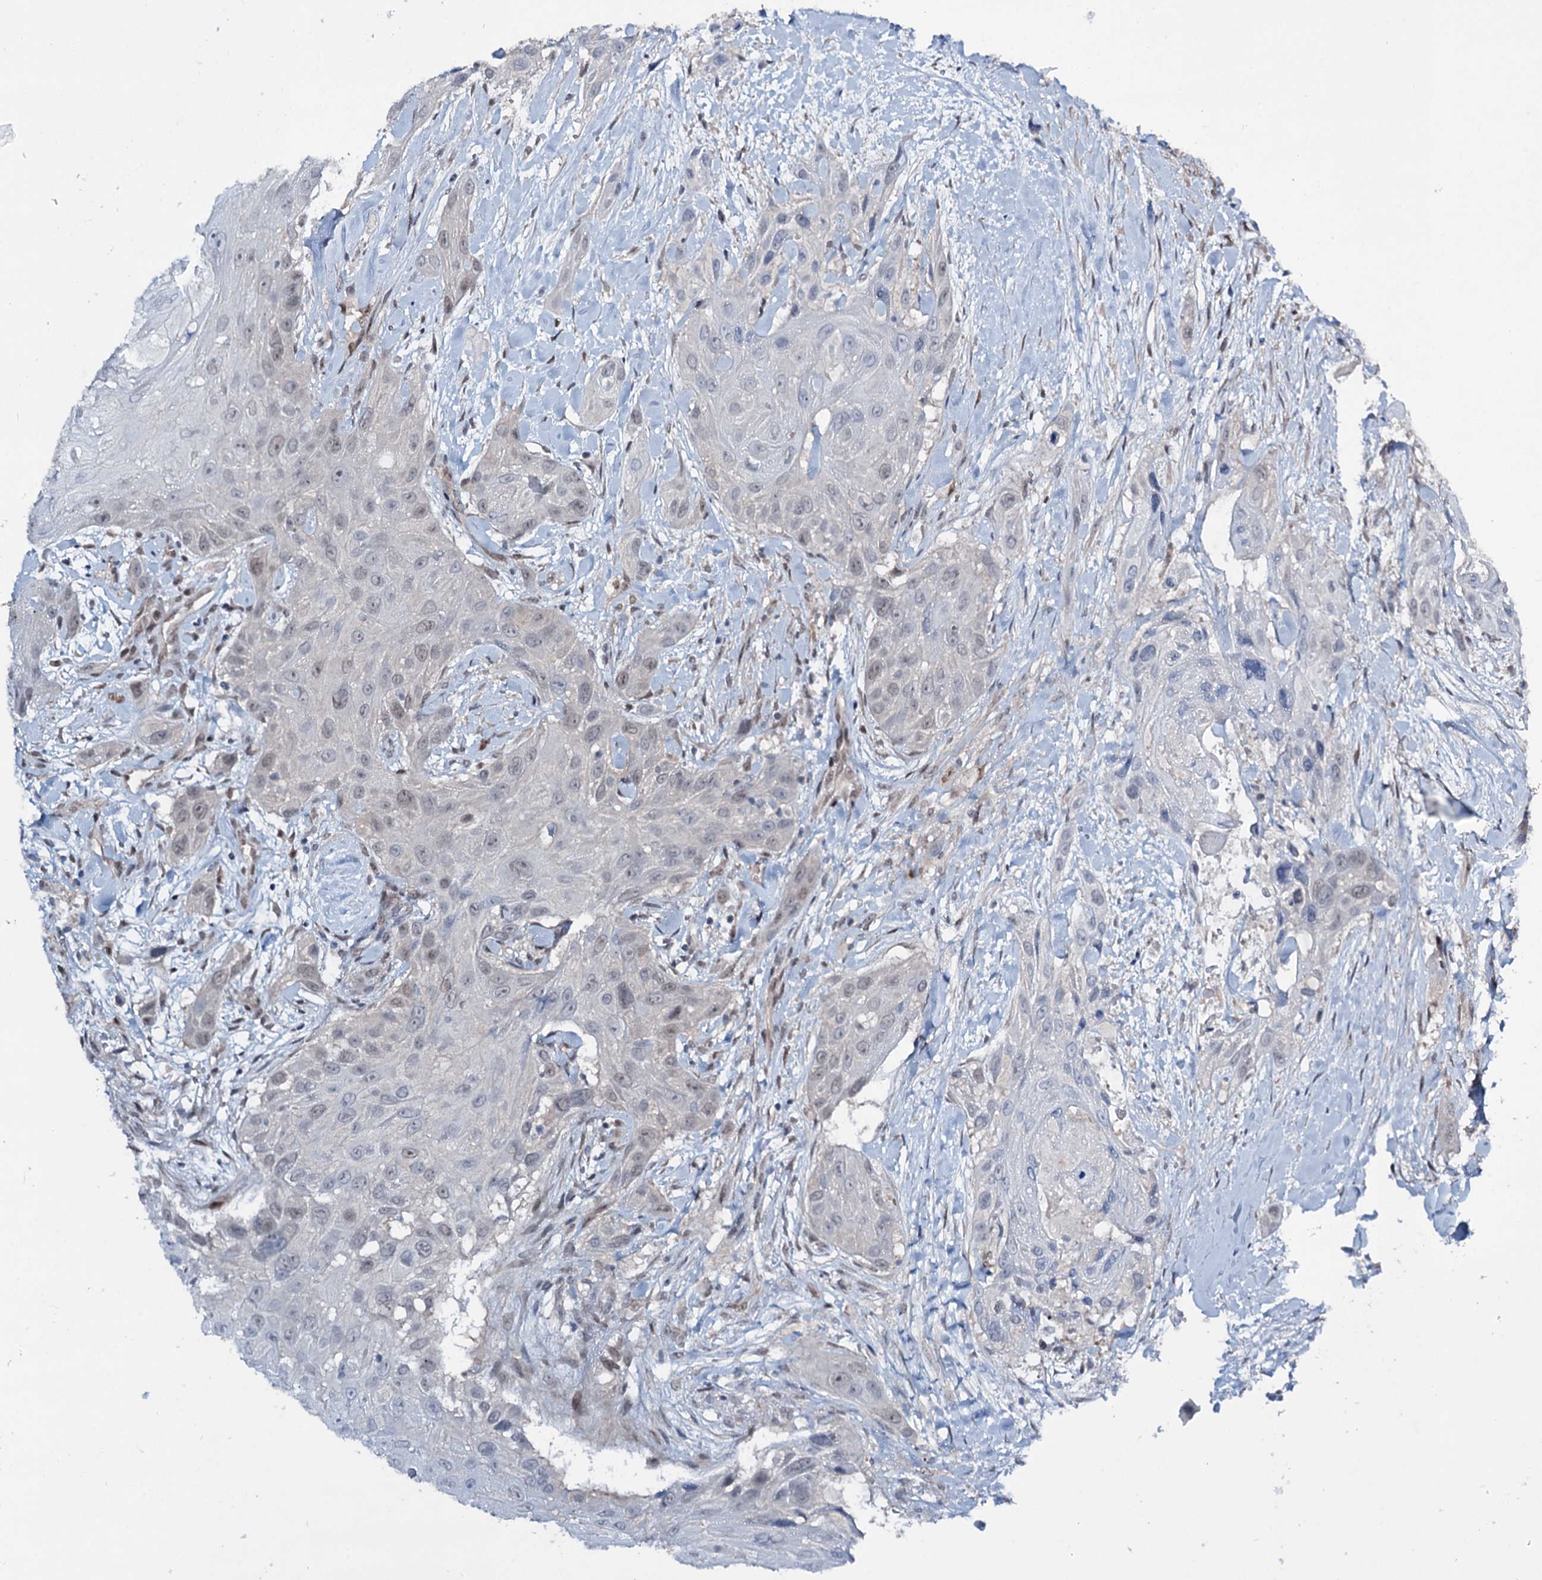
{"staining": {"intensity": "negative", "quantity": "none", "location": "none"}, "tissue": "head and neck cancer", "cell_type": "Tumor cells", "image_type": "cancer", "snomed": [{"axis": "morphology", "description": "Squamous cell carcinoma, NOS"}, {"axis": "topography", "description": "Head-Neck"}], "caption": "The image displays no significant staining in tumor cells of squamous cell carcinoma (head and neck).", "gene": "DCUN1D4", "patient": {"sex": "male", "age": 81}}